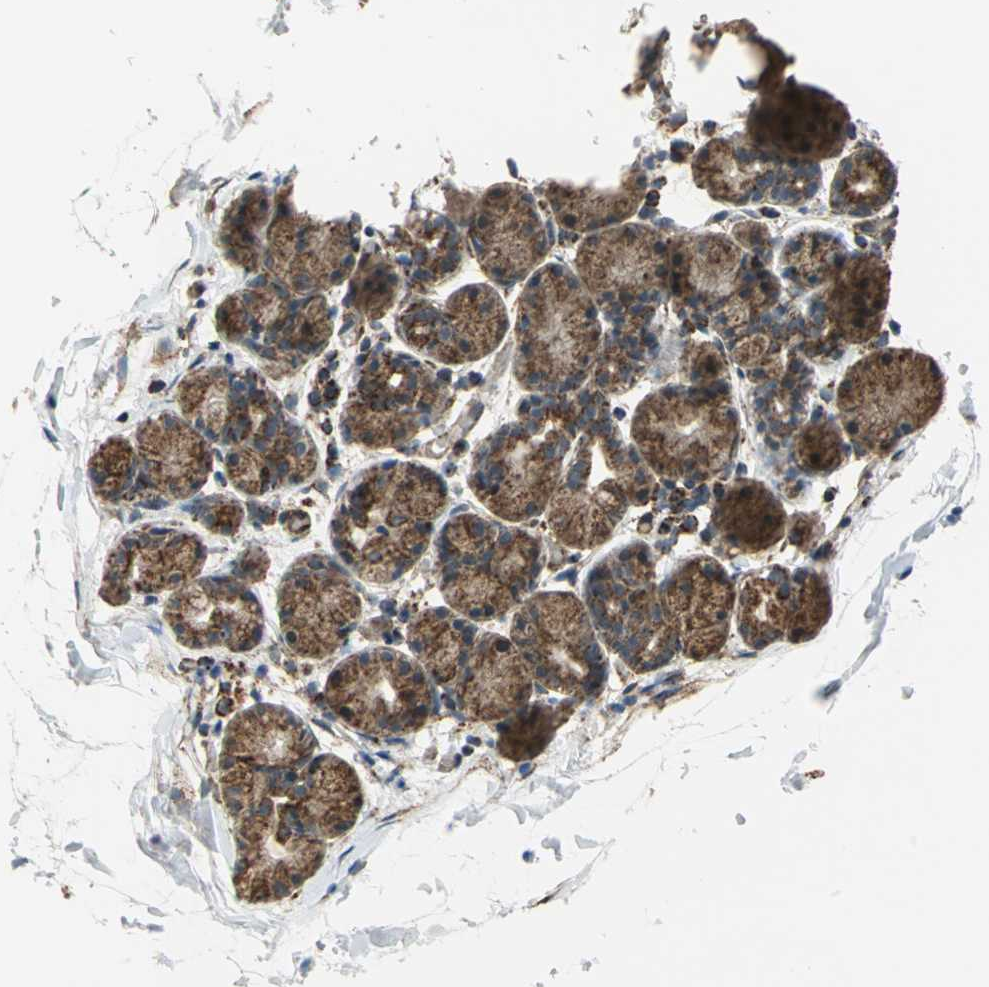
{"staining": {"intensity": "moderate", "quantity": ">75%", "location": "cytoplasmic/membranous"}, "tissue": "salivary gland", "cell_type": "Glandular cells", "image_type": "normal", "snomed": [{"axis": "morphology", "description": "Normal tissue, NOS"}, {"axis": "topography", "description": "Salivary gland"}], "caption": "Immunohistochemical staining of unremarkable salivary gland demonstrates medium levels of moderate cytoplasmic/membranous expression in approximately >75% of glandular cells. The protein is shown in brown color, while the nuclei are stained blue.", "gene": "MRPS22", "patient": {"sex": "female", "age": 24}}